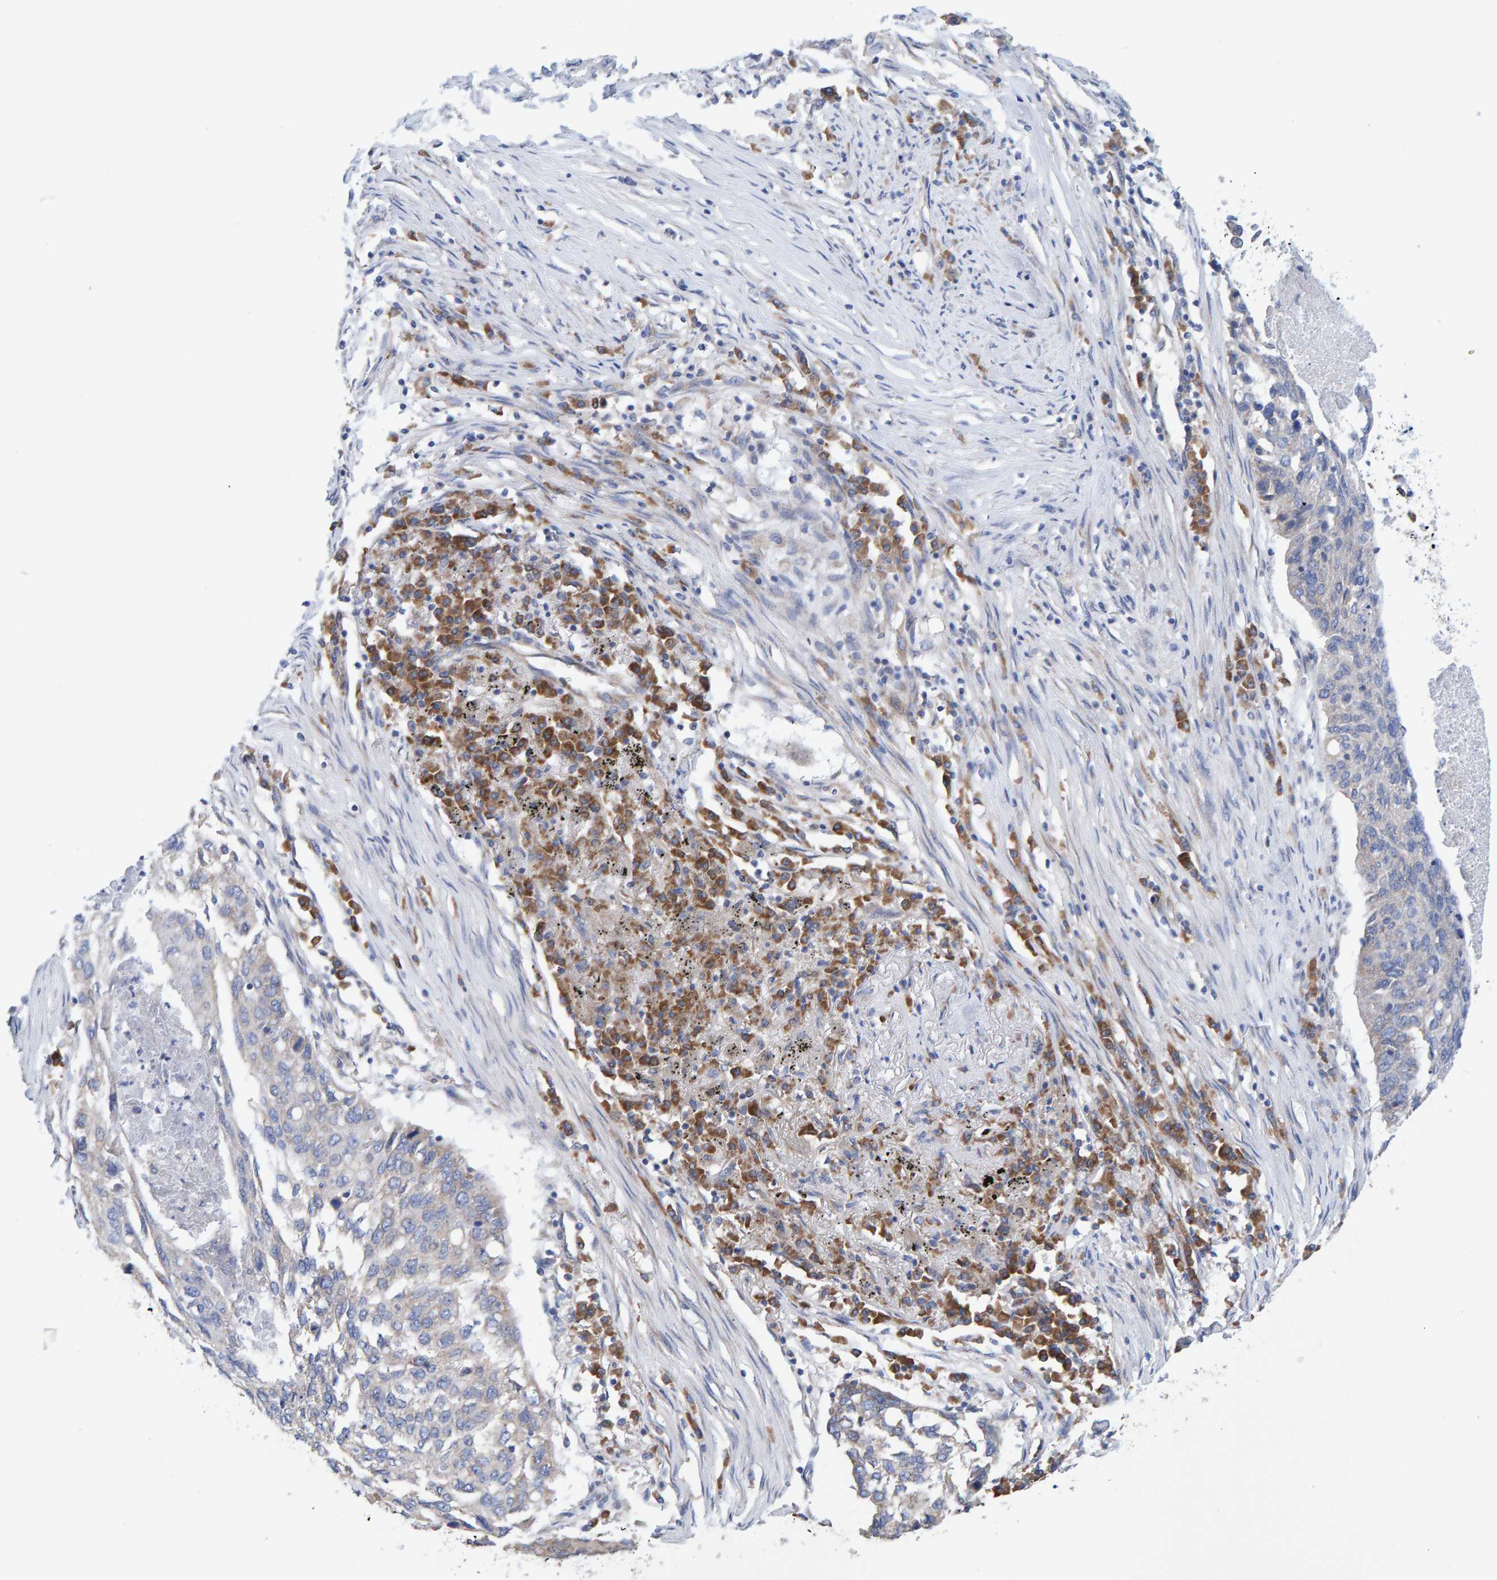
{"staining": {"intensity": "negative", "quantity": "none", "location": "none"}, "tissue": "lung cancer", "cell_type": "Tumor cells", "image_type": "cancer", "snomed": [{"axis": "morphology", "description": "Squamous cell carcinoma, NOS"}, {"axis": "topography", "description": "Lung"}], "caption": "This histopathology image is of lung cancer stained with immunohistochemistry (IHC) to label a protein in brown with the nuclei are counter-stained blue. There is no positivity in tumor cells.", "gene": "CDK5RAP3", "patient": {"sex": "female", "age": 63}}